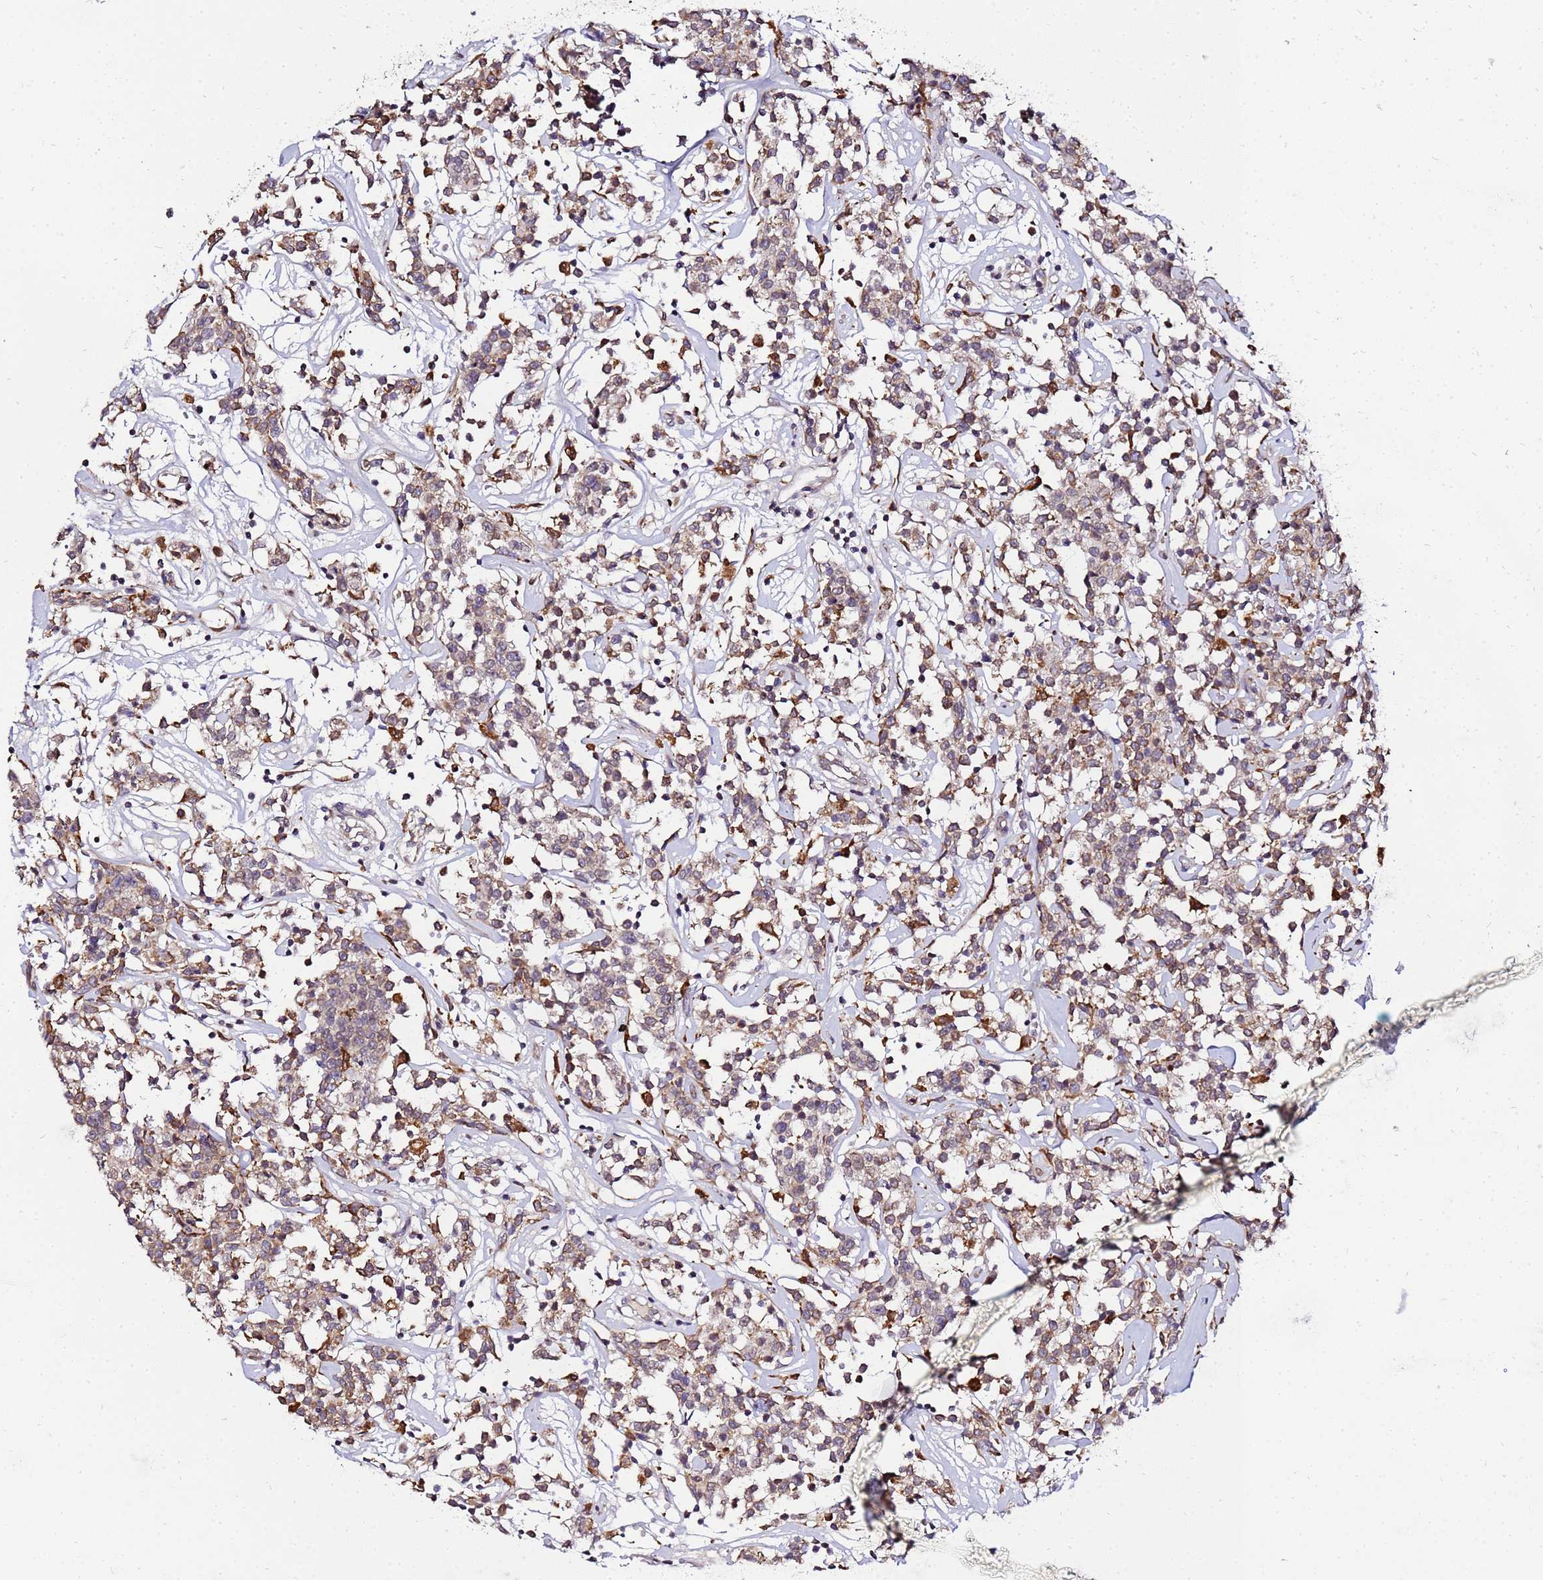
{"staining": {"intensity": "moderate", "quantity": ">75%", "location": "cytoplasmic/membranous"}, "tissue": "lymphoma", "cell_type": "Tumor cells", "image_type": "cancer", "snomed": [{"axis": "morphology", "description": "Malignant lymphoma, non-Hodgkin's type, Low grade"}, {"axis": "topography", "description": "Small intestine"}], "caption": "IHC (DAB) staining of lymphoma reveals moderate cytoplasmic/membranous protein staining in approximately >75% of tumor cells. The protein of interest is shown in brown color, while the nuclei are stained blue.", "gene": "ADPGK", "patient": {"sex": "female", "age": 59}}